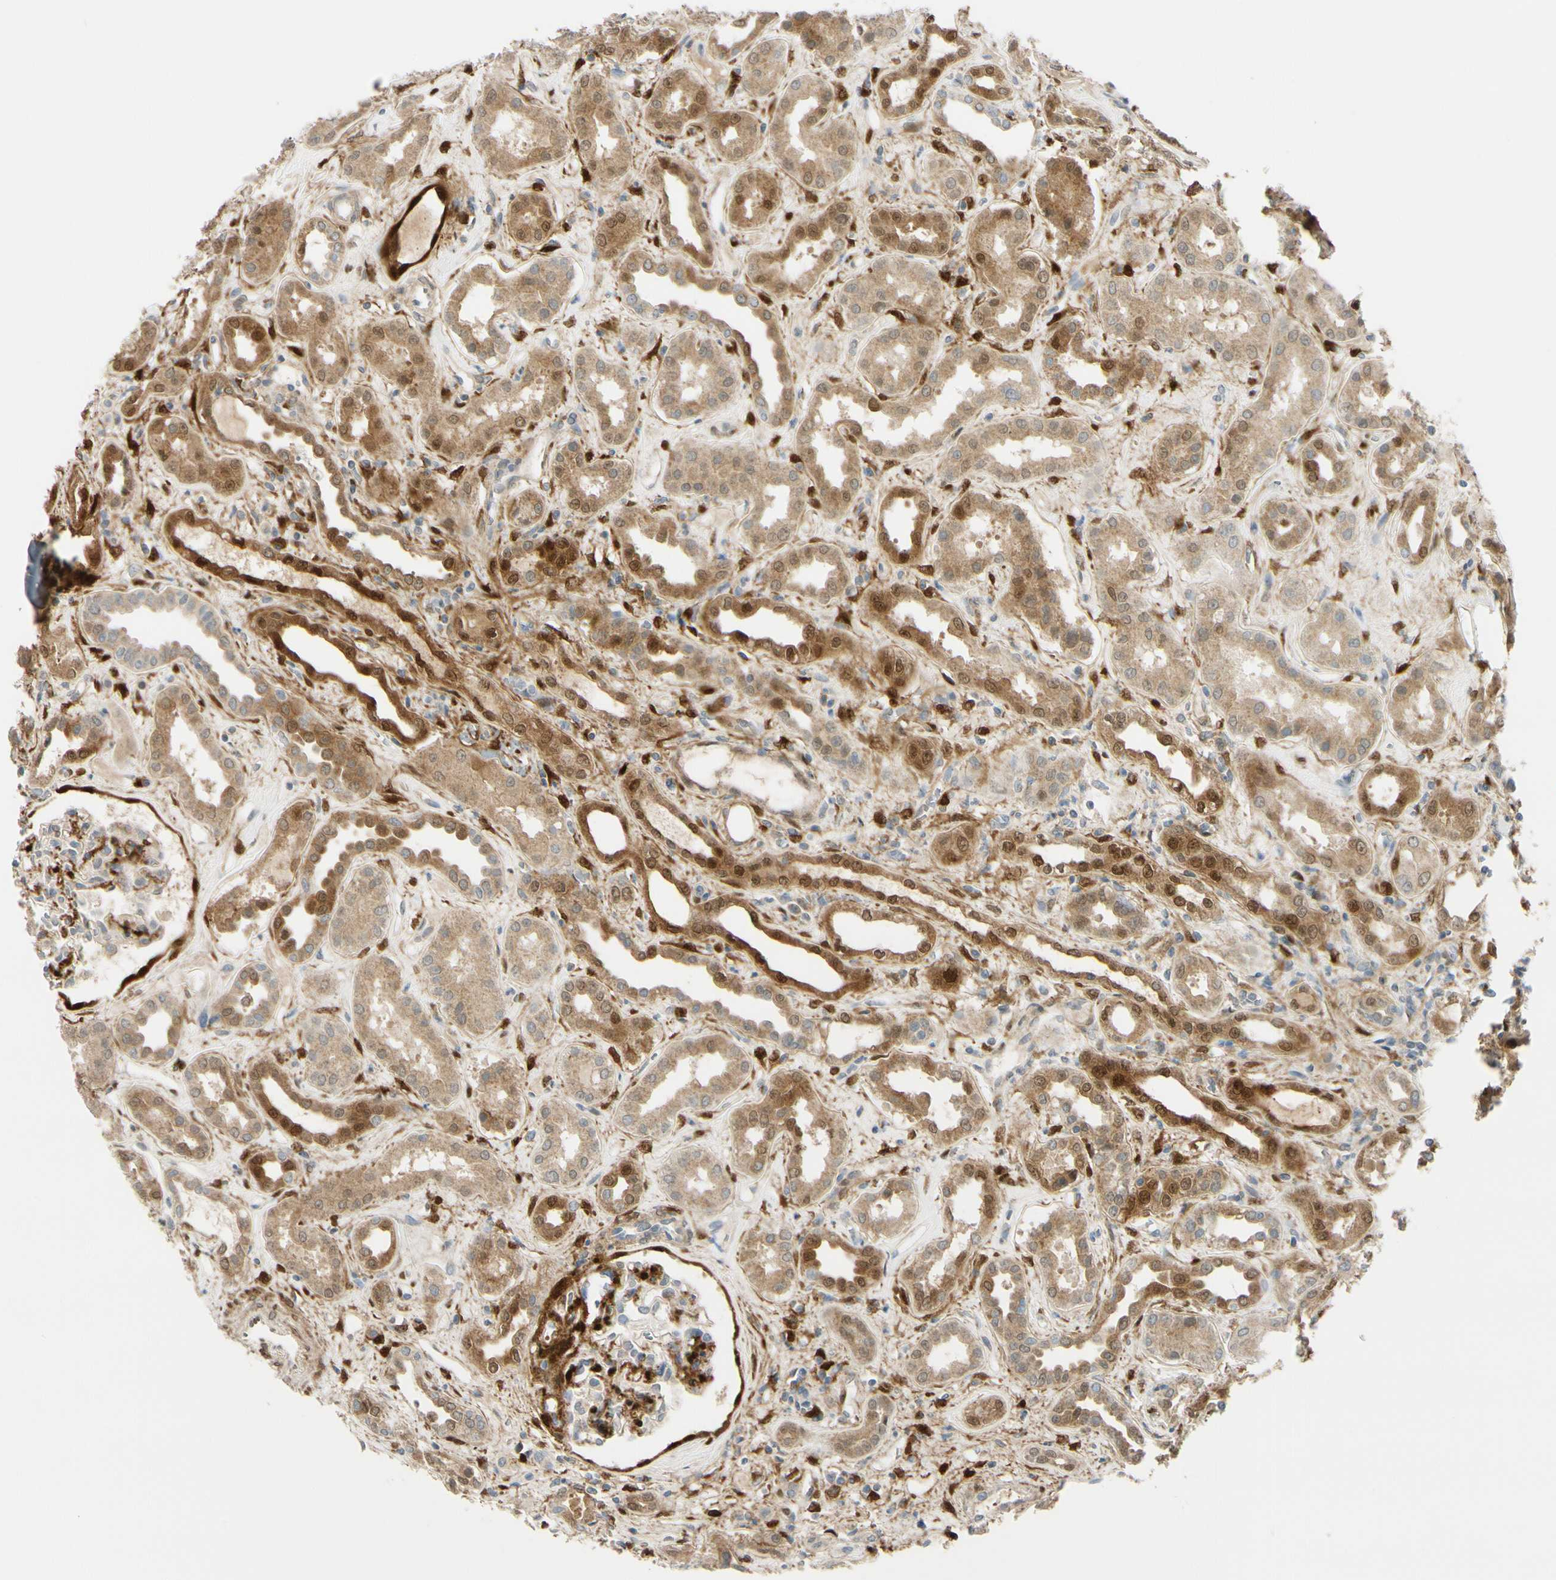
{"staining": {"intensity": "strong", "quantity": "25%-75%", "location": "cytoplasmic/membranous"}, "tissue": "kidney", "cell_type": "Cells in glomeruli", "image_type": "normal", "snomed": [{"axis": "morphology", "description": "Normal tissue, NOS"}, {"axis": "topography", "description": "Kidney"}], "caption": "Immunohistochemistry (IHC) histopathology image of benign human kidney stained for a protein (brown), which reveals high levels of strong cytoplasmic/membranous staining in approximately 25%-75% of cells in glomeruli.", "gene": "FHL2", "patient": {"sex": "male", "age": 59}}